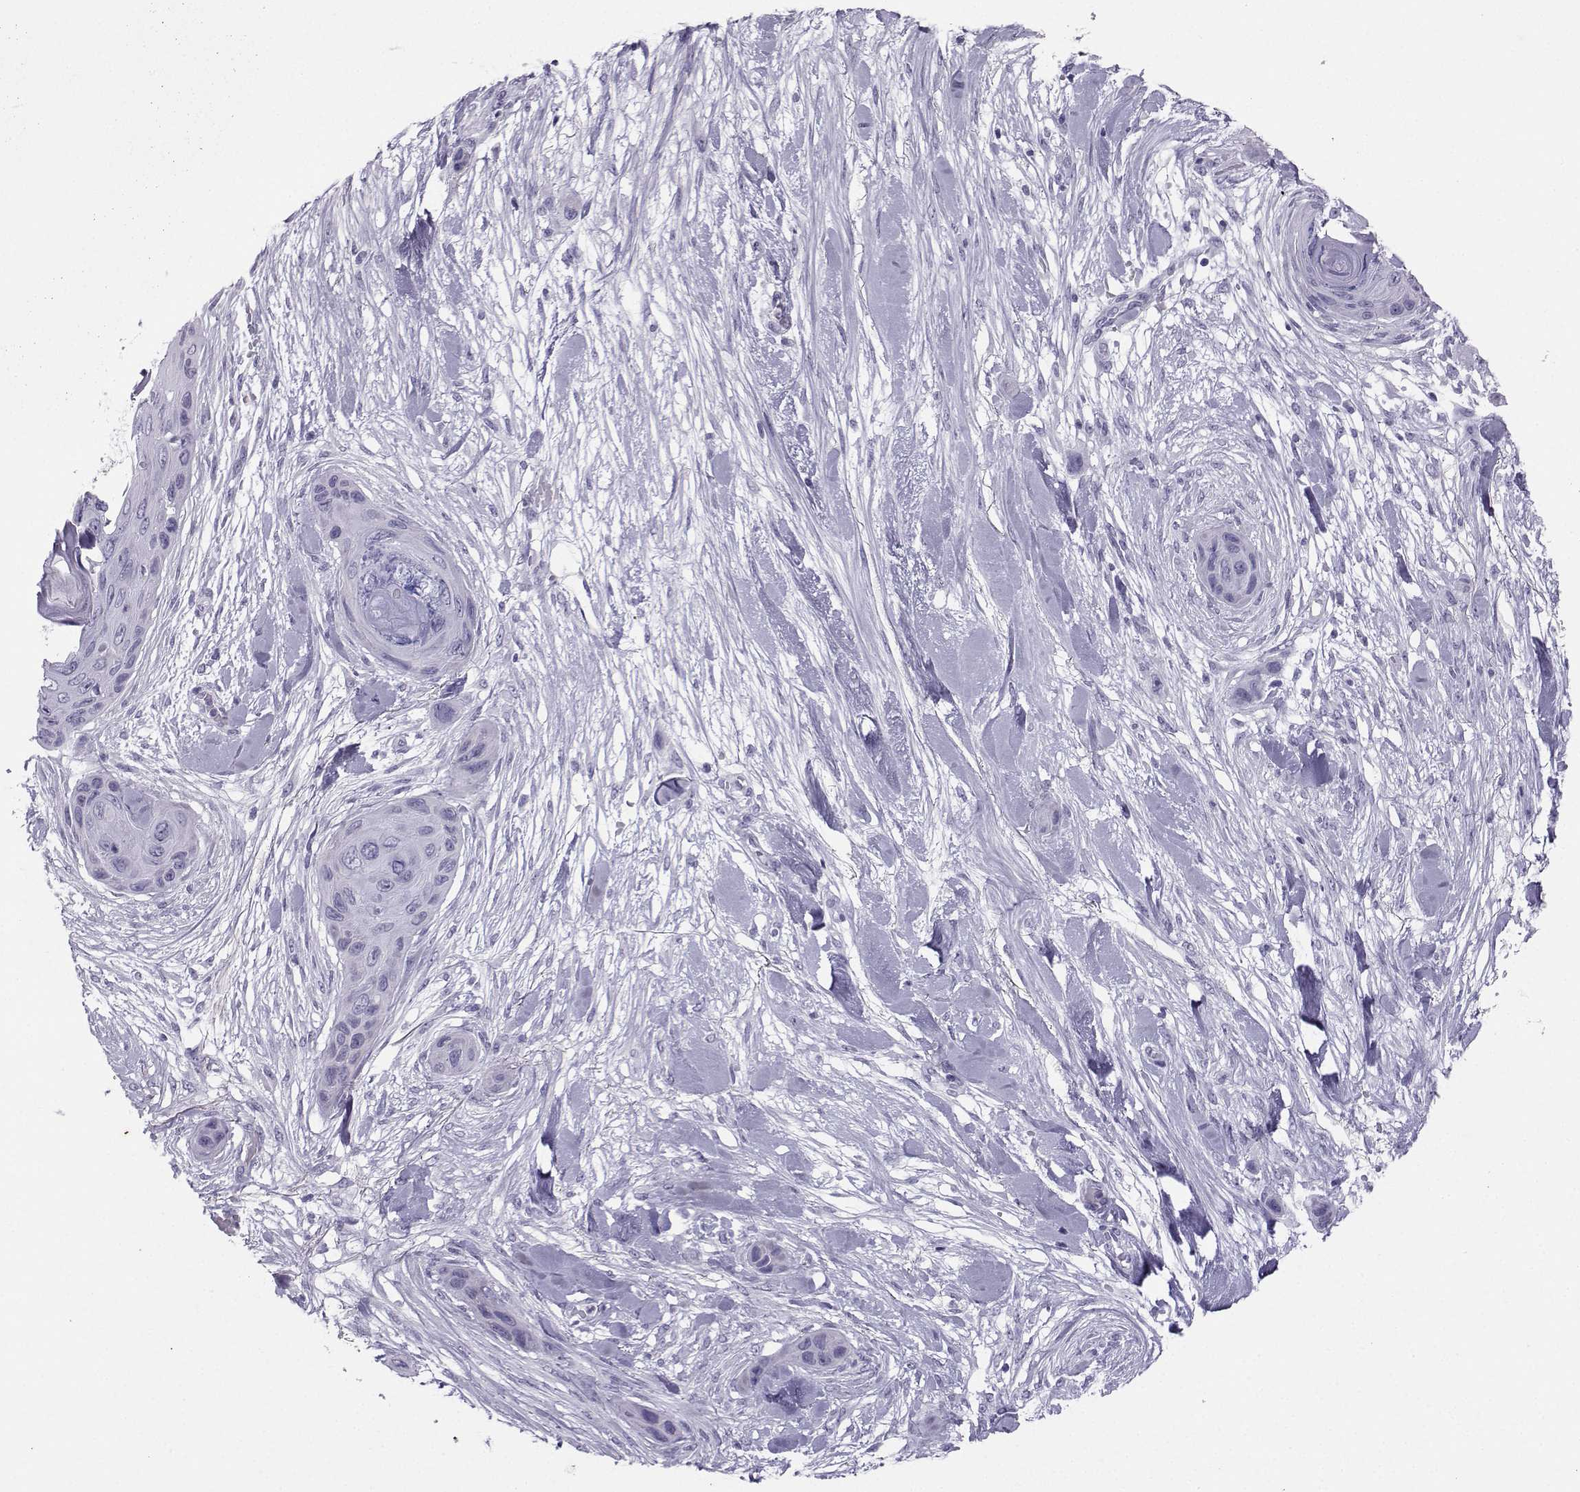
{"staining": {"intensity": "negative", "quantity": "none", "location": "none"}, "tissue": "skin cancer", "cell_type": "Tumor cells", "image_type": "cancer", "snomed": [{"axis": "morphology", "description": "Squamous cell carcinoma, NOS"}, {"axis": "topography", "description": "Skin"}], "caption": "Immunohistochemical staining of skin cancer (squamous cell carcinoma) reveals no significant positivity in tumor cells.", "gene": "NEFL", "patient": {"sex": "male", "age": 82}}